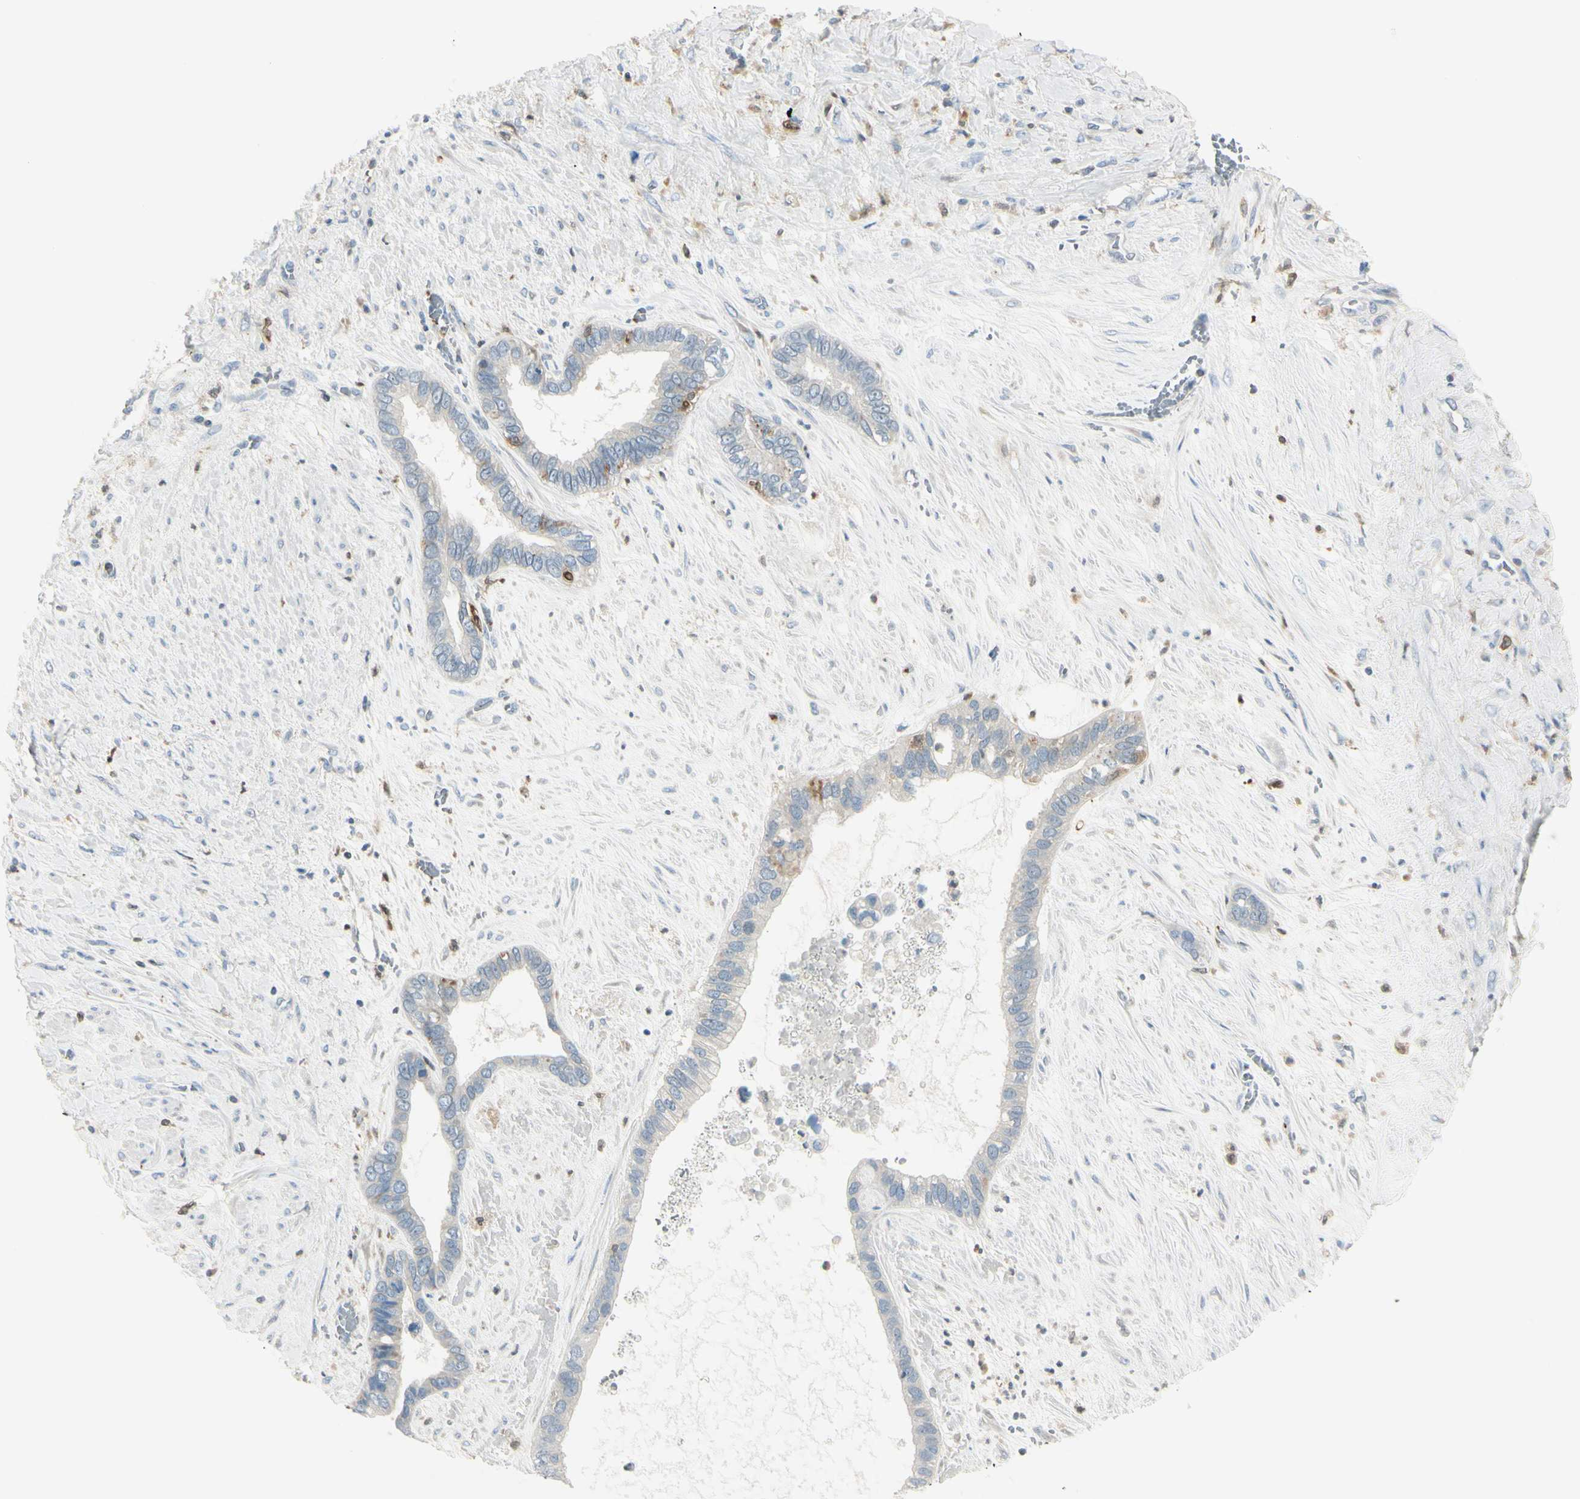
{"staining": {"intensity": "weak", "quantity": ">75%", "location": "cytoplasmic/membranous"}, "tissue": "liver cancer", "cell_type": "Tumor cells", "image_type": "cancer", "snomed": [{"axis": "morphology", "description": "Cholangiocarcinoma"}, {"axis": "topography", "description": "Liver"}], "caption": "Immunohistochemical staining of human liver cholangiocarcinoma demonstrates low levels of weak cytoplasmic/membranous protein positivity in approximately >75% of tumor cells.", "gene": "CYRIB", "patient": {"sex": "female", "age": 65}}